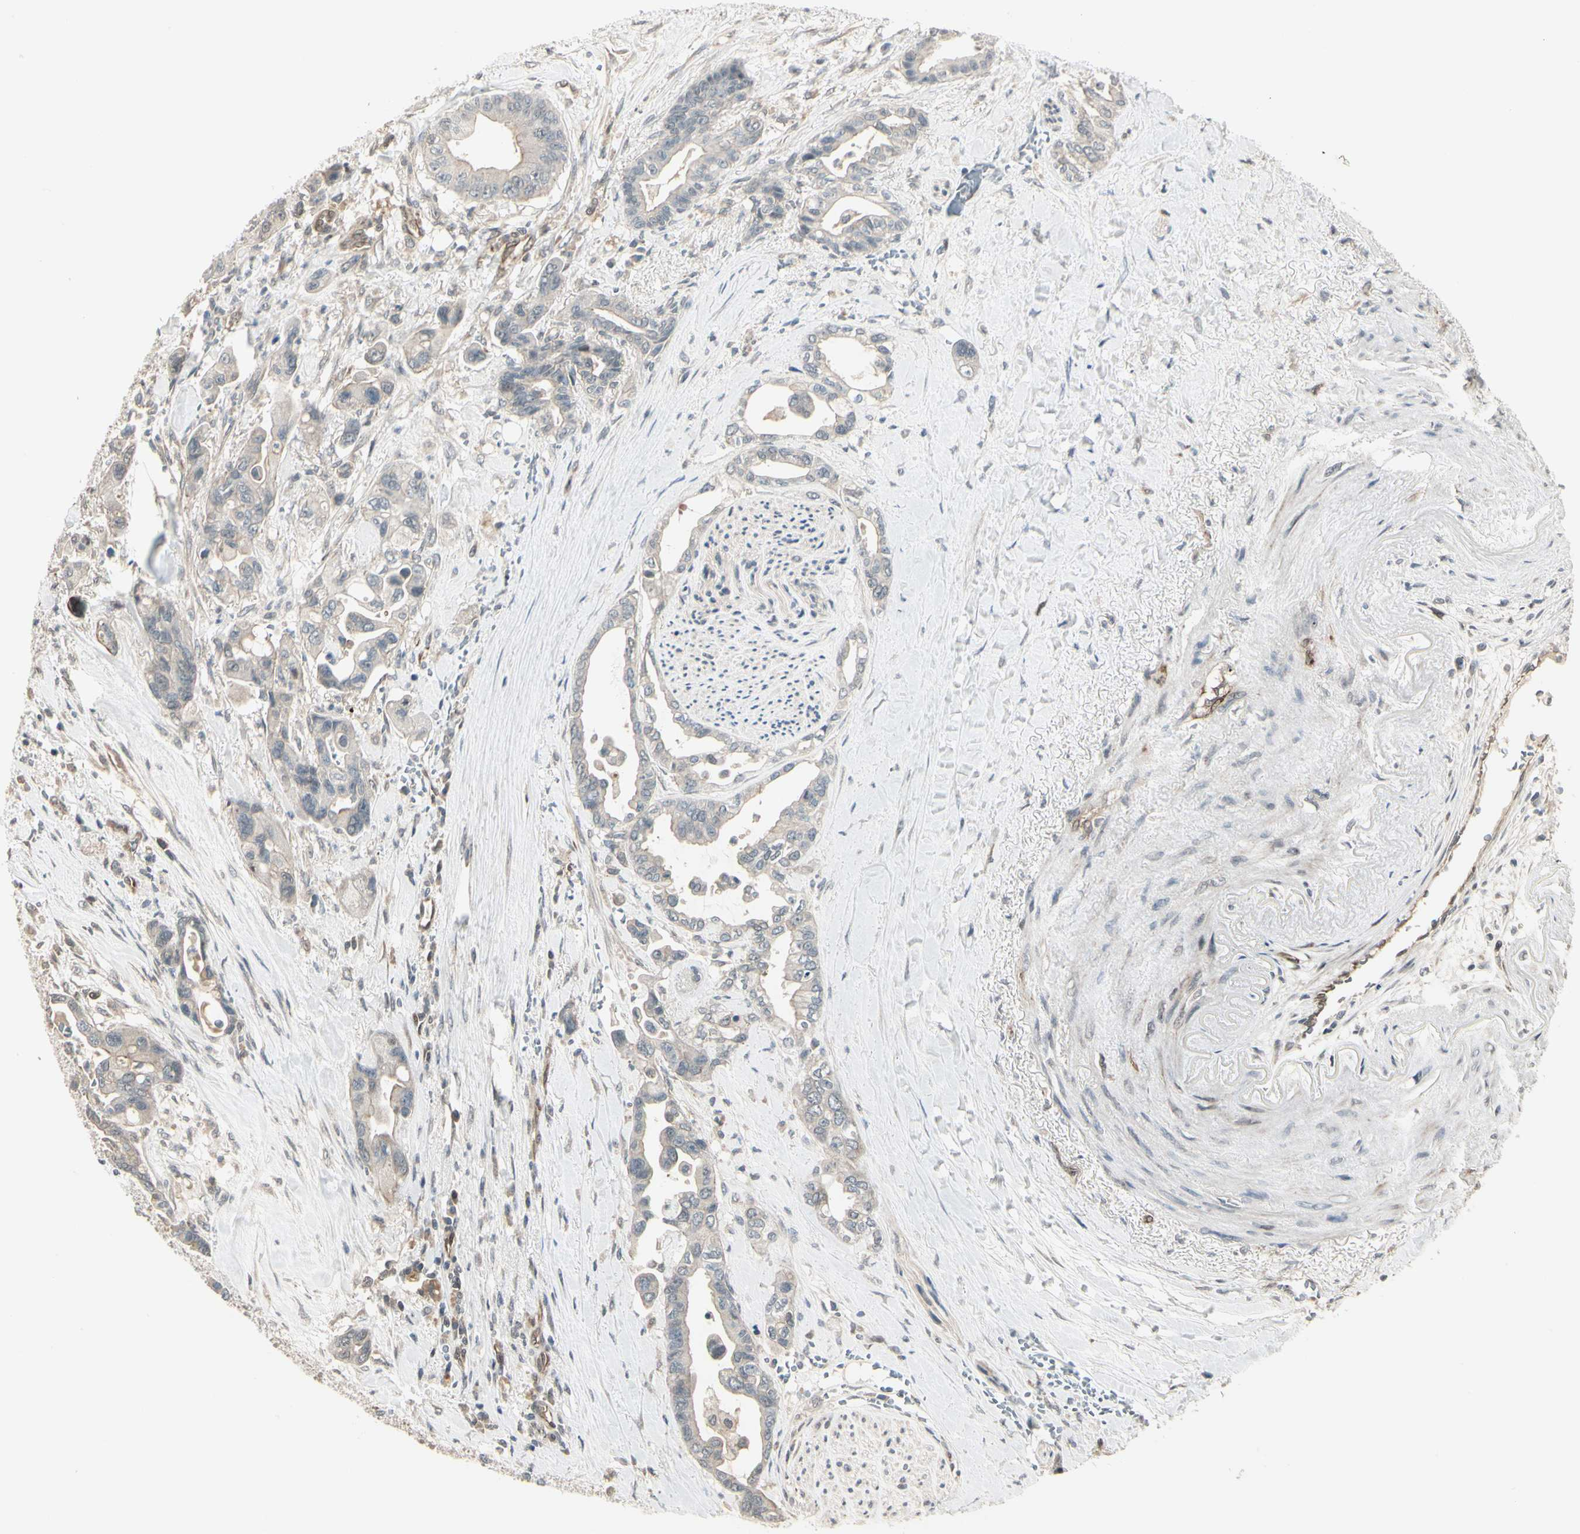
{"staining": {"intensity": "weak", "quantity": "<25%", "location": "cytoplasmic/membranous"}, "tissue": "pancreatic cancer", "cell_type": "Tumor cells", "image_type": "cancer", "snomed": [{"axis": "morphology", "description": "Adenocarcinoma, NOS"}, {"axis": "topography", "description": "Pancreas"}], "caption": "This is a histopathology image of IHC staining of adenocarcinoma (pancreatic), which shows no positivity in tumor cells.", "gene": "SVBP", "patient": {"sex": "male", "age": 70}}